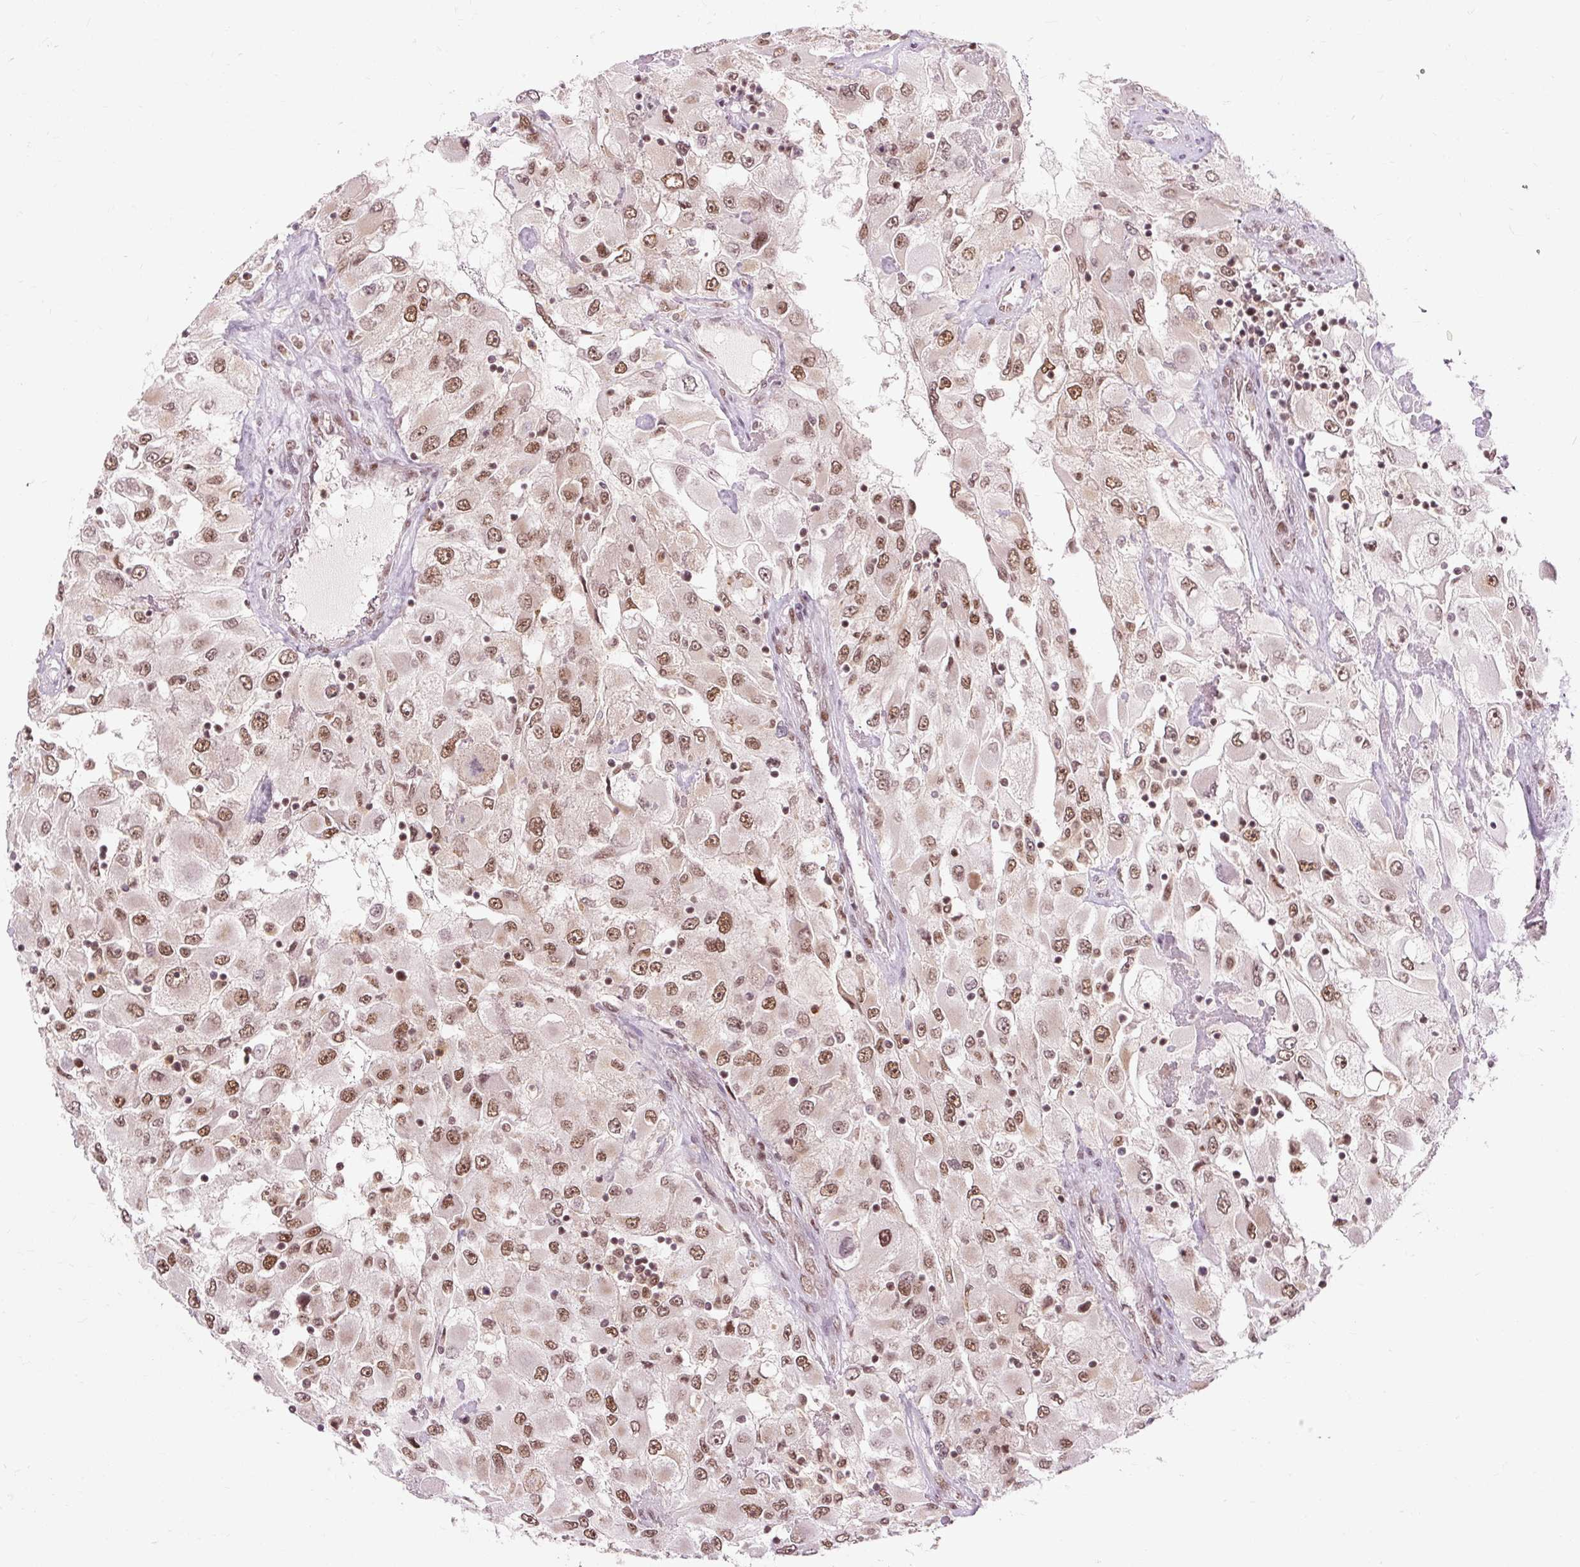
{"staining": {"intensity": "moderate", "quantity": ">75%", "location": "cytoplasmic/membranous,nuclear"}, "tissue": "renal cancer", "cell_type": "Tumor cells", "image_type": "cancer", "snomed": [{"axis": "morphology", "description": "Adenocarcinoma, NOS"}, {"axis": "topography", "description": "Kidney"}], "caption": "Immunohistochemical staining of human renal adenocarcinoma exhibits moderate cytoplasmic/membranous and nuclear protein staining in about >75% of tumor cells.", "gene": "CSTF1", "patient": {"sex": "female", "age": 52}}